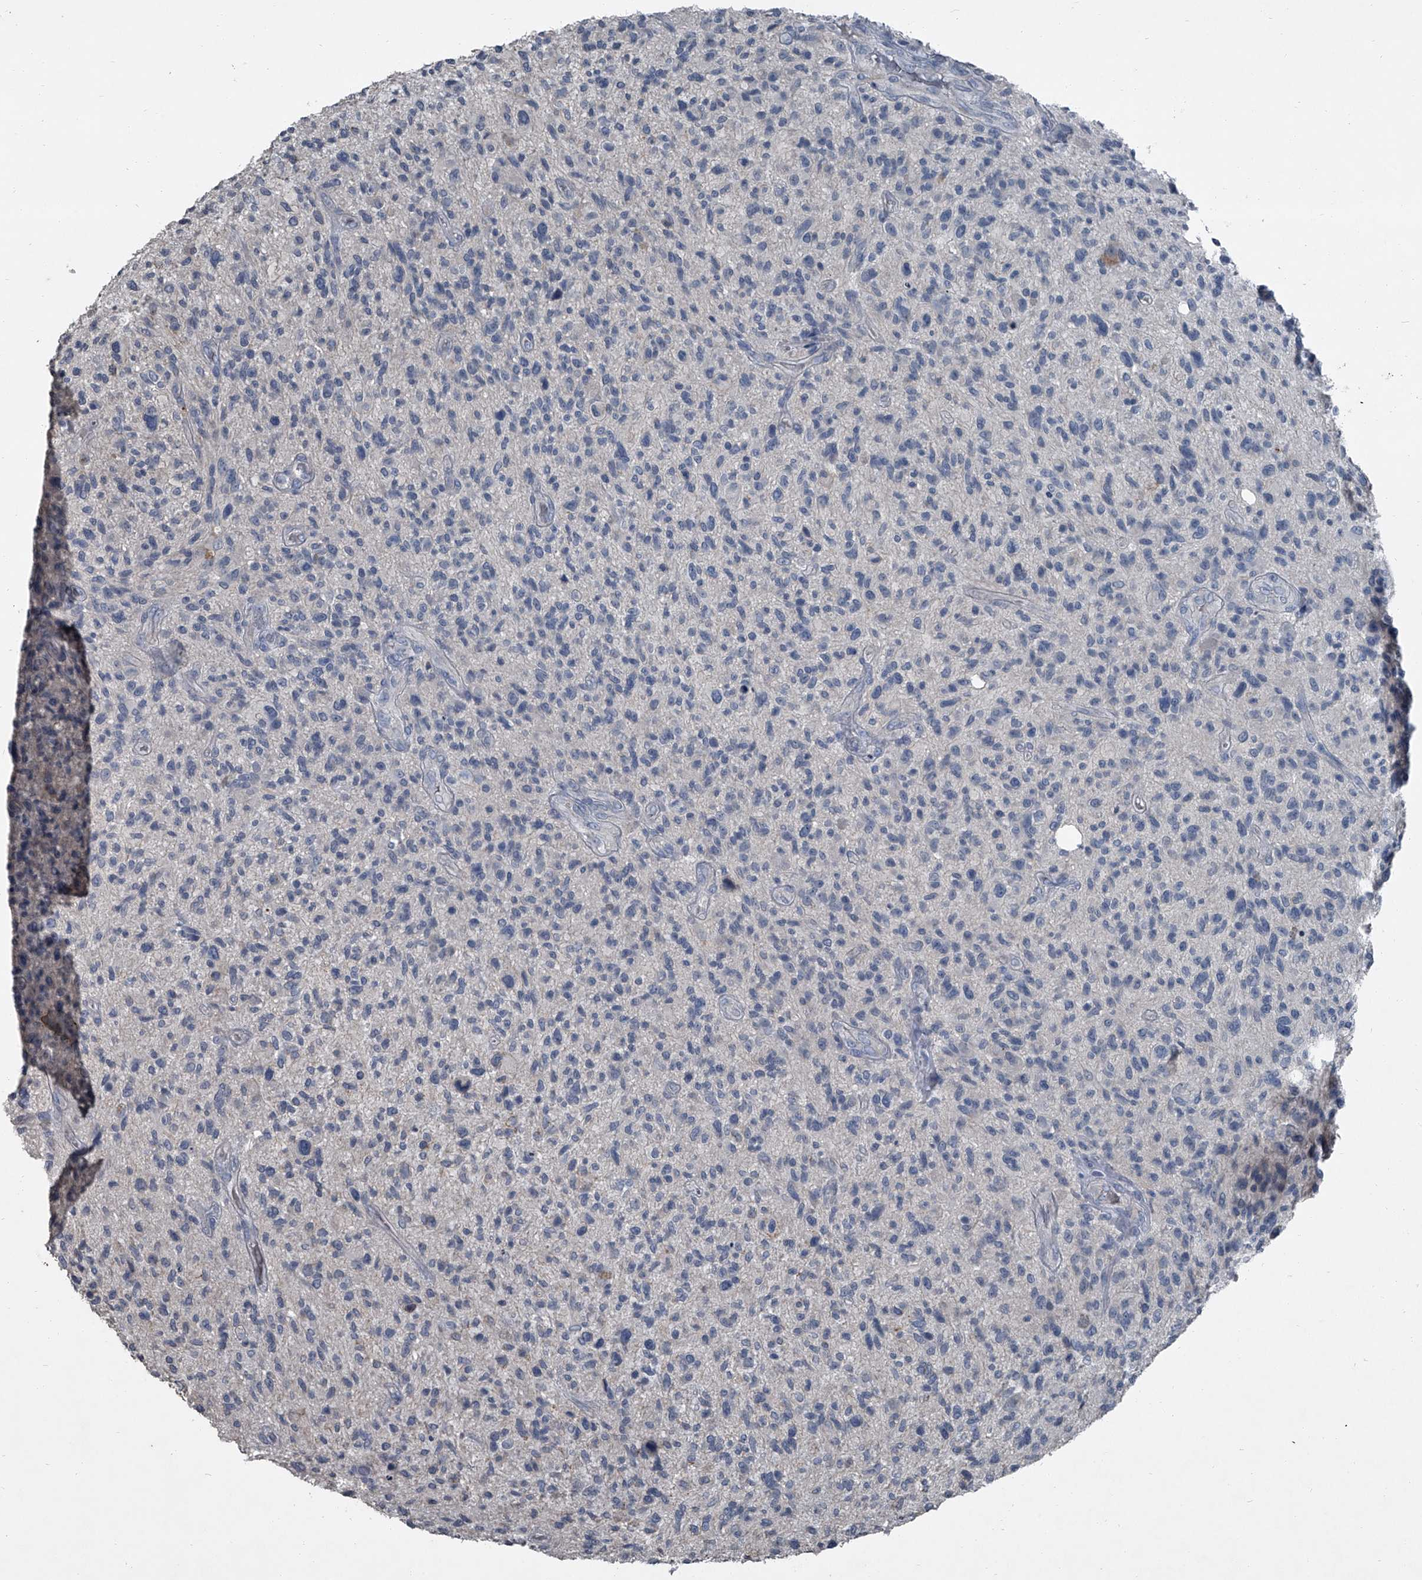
{"staining": {"intensity": "negative", "quantity": "none", "location": "none"}, "tissue": "glioma", "cell_type": "Tumor cells", "image_type": "cancer", "snomed": [{"axis": "morphology", "description": "Glioma, malignant, High grade"}, {"axis": "topography", "description": "Brain"}], "caption": "Tumor cells are negative for brown protein staining in glioma. Brightfield microscopy of immunohistochemistry (IHC) stained with DAB (3,3'-diaminobenzidine) (brown) and hematoxylin (blue), captured at high magnification.", "gene": "HEPHL1", "patient": {"sex": "male", "age": 47}}